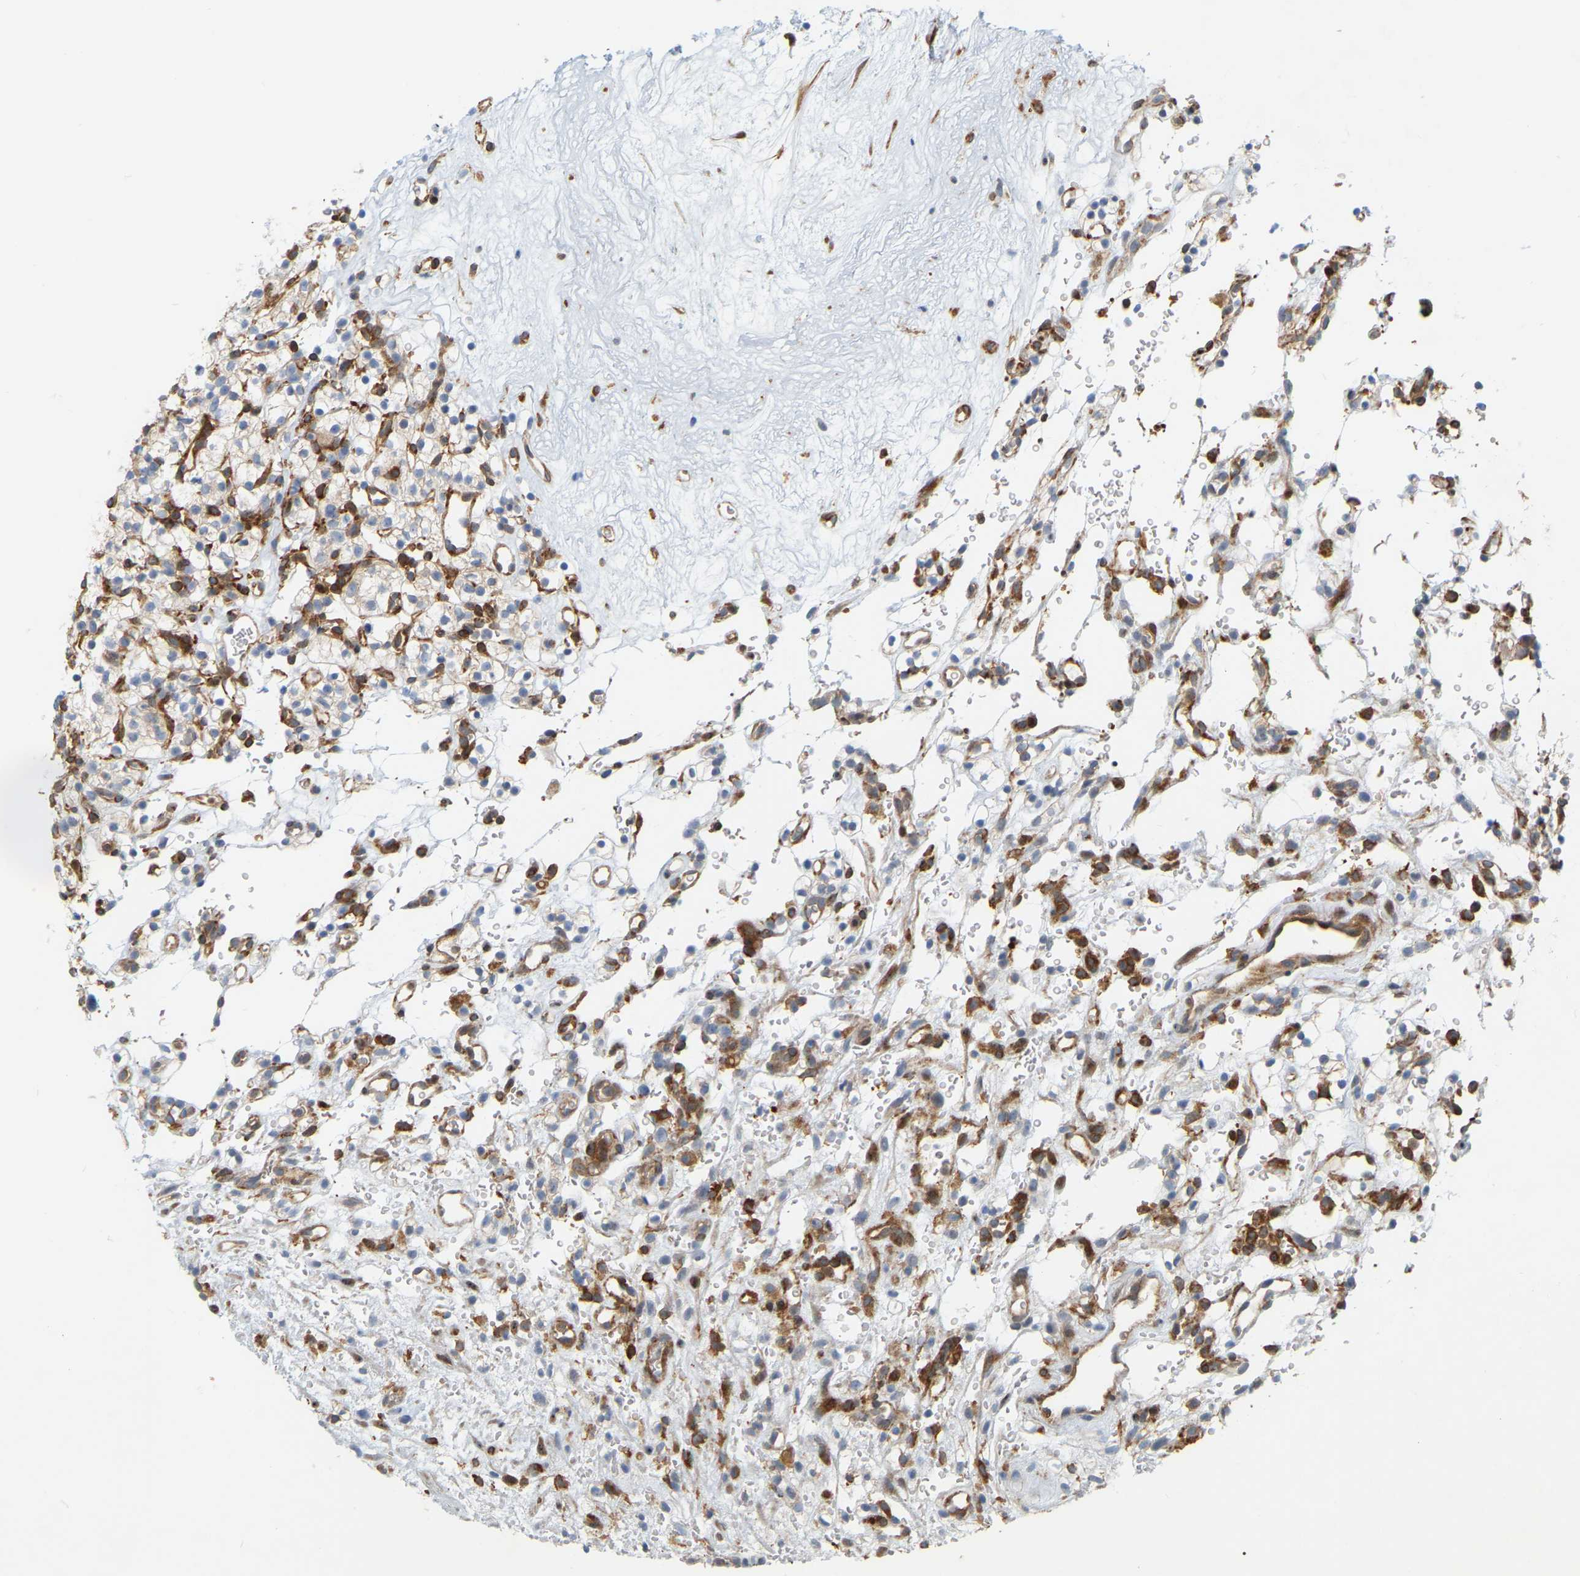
{"staining": {"intensity": "weak", "quantity": "25%-75%", "location": "cytoplasmic/membranous"}, "tissue": "renal cancer", "cell_type": "Tumor cells", "image_type": "cancer", "snomed": [{"axis": "morphology", "description": "Adenocarcinoma, NOS"}, {"axis": "topography", "description": "Kidney"}], "caption": "Immunohistochemical staining of human renal cancer reveals low levels of weak cytoplasmic/membranous protein expression in approximately 25%-75% of tumor cells. The staining is performed using DAB (3,3'-diaminobenzidine) brown chromogen to label protein expression. The nuclei are counter-stained blue using hematoxylin.", "gene": "RAPH1", "patient": {"sex": "female", "age": 57}}